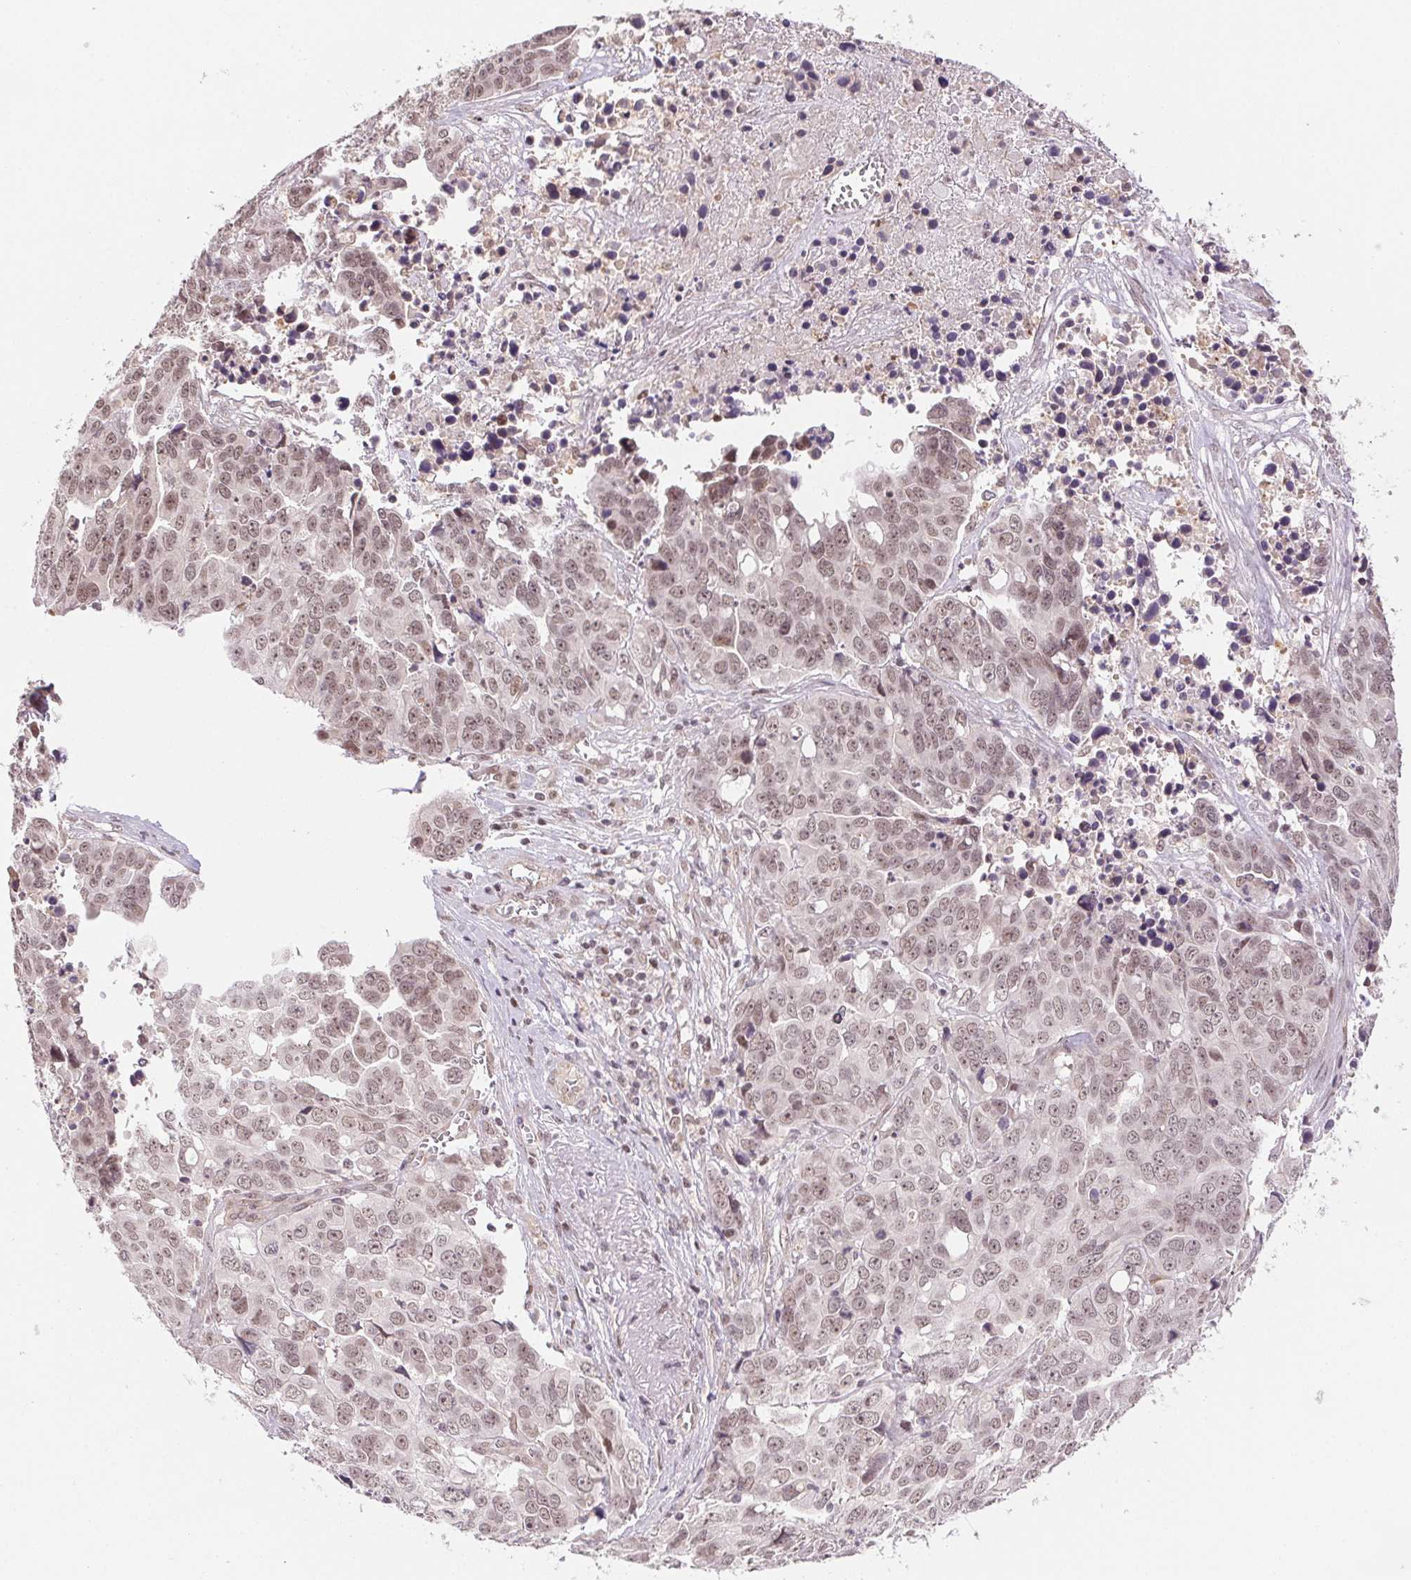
{"staining": {"intensity": "weak", "quantity": ">75%", "location": "nuclear"}, "tissue": "ovarian cancer", "cell_type": "Tumor cells", "image_type": "cancer", "snomed": [{"axis": "morphology", "description": "Carcinoma, endometroid"}, {"axis": "topography", "description": "Ovary"}], "caption": "An immunohistochemistry (IHC) photomicrograph of neoplastic tissue is shown. Protein staining in brown shows weak nuclear positivity in ovarian cancer (endometroid carcinoma) within tumor cells. The staining is performed using DAB brown chromogen to label protein expression. The nuclei are counter-stained blue using hematoxylin.", "gene": "GRHL3", "patient": {"sex": "female", "age": 78}}